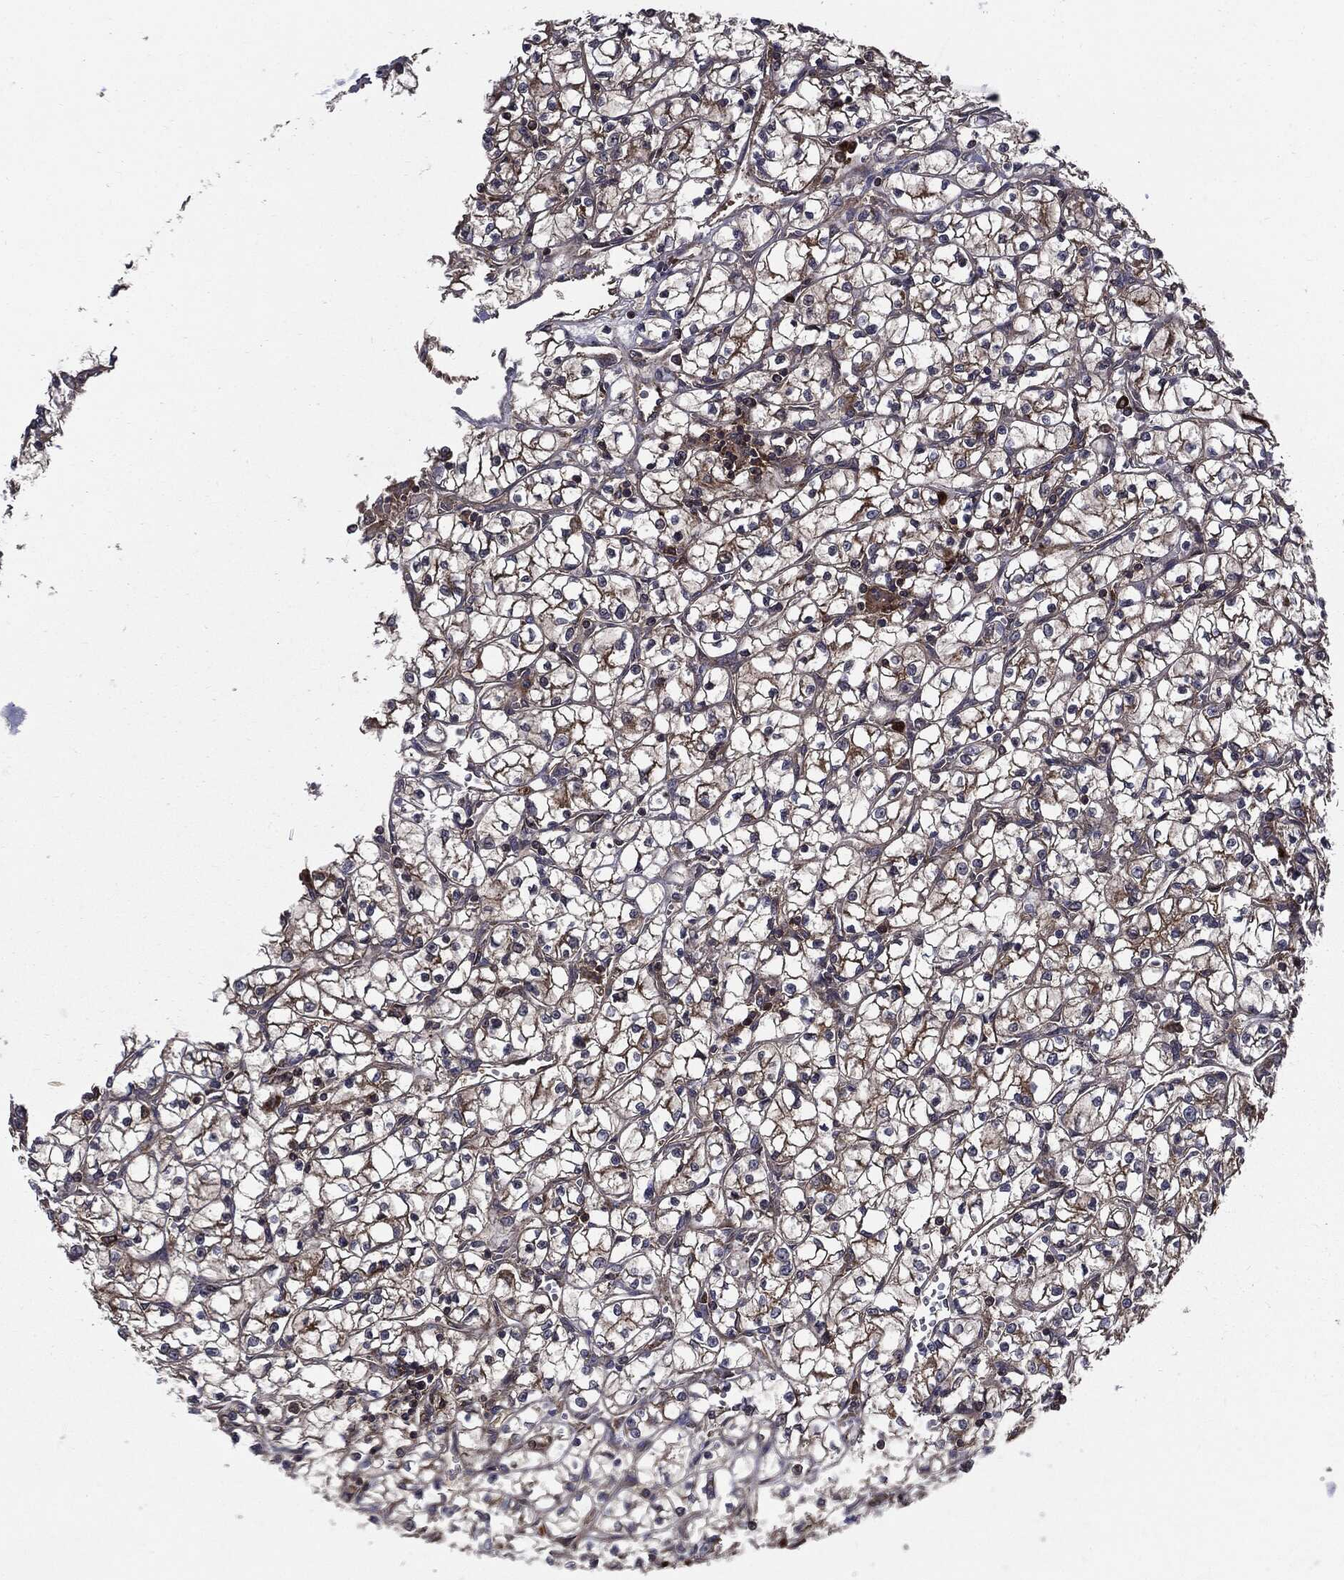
{"staining": {"intensity": "moderate", "quantity": "25%-75%", "location": "cytoplasmic/membranous"}, "tissue": "renal cancer", "cell_type": "Tumor cells", "image_type": "cancer", "snomed": [{"axis": "morphology", "description": "Adenocarcinoma, NOS"}, {"axis": "topography", "description": "Kidney"}], "caption": "Renal cancer was stained to show a protein in brown. There is medium levels of moderate cytoplasmic/membranous staining in approximately 25%-75% of tumor cells. Nuclei are stained in blue.", "gene": "PDCD6IP", "patient": {"sex": "female", "age": 64}}